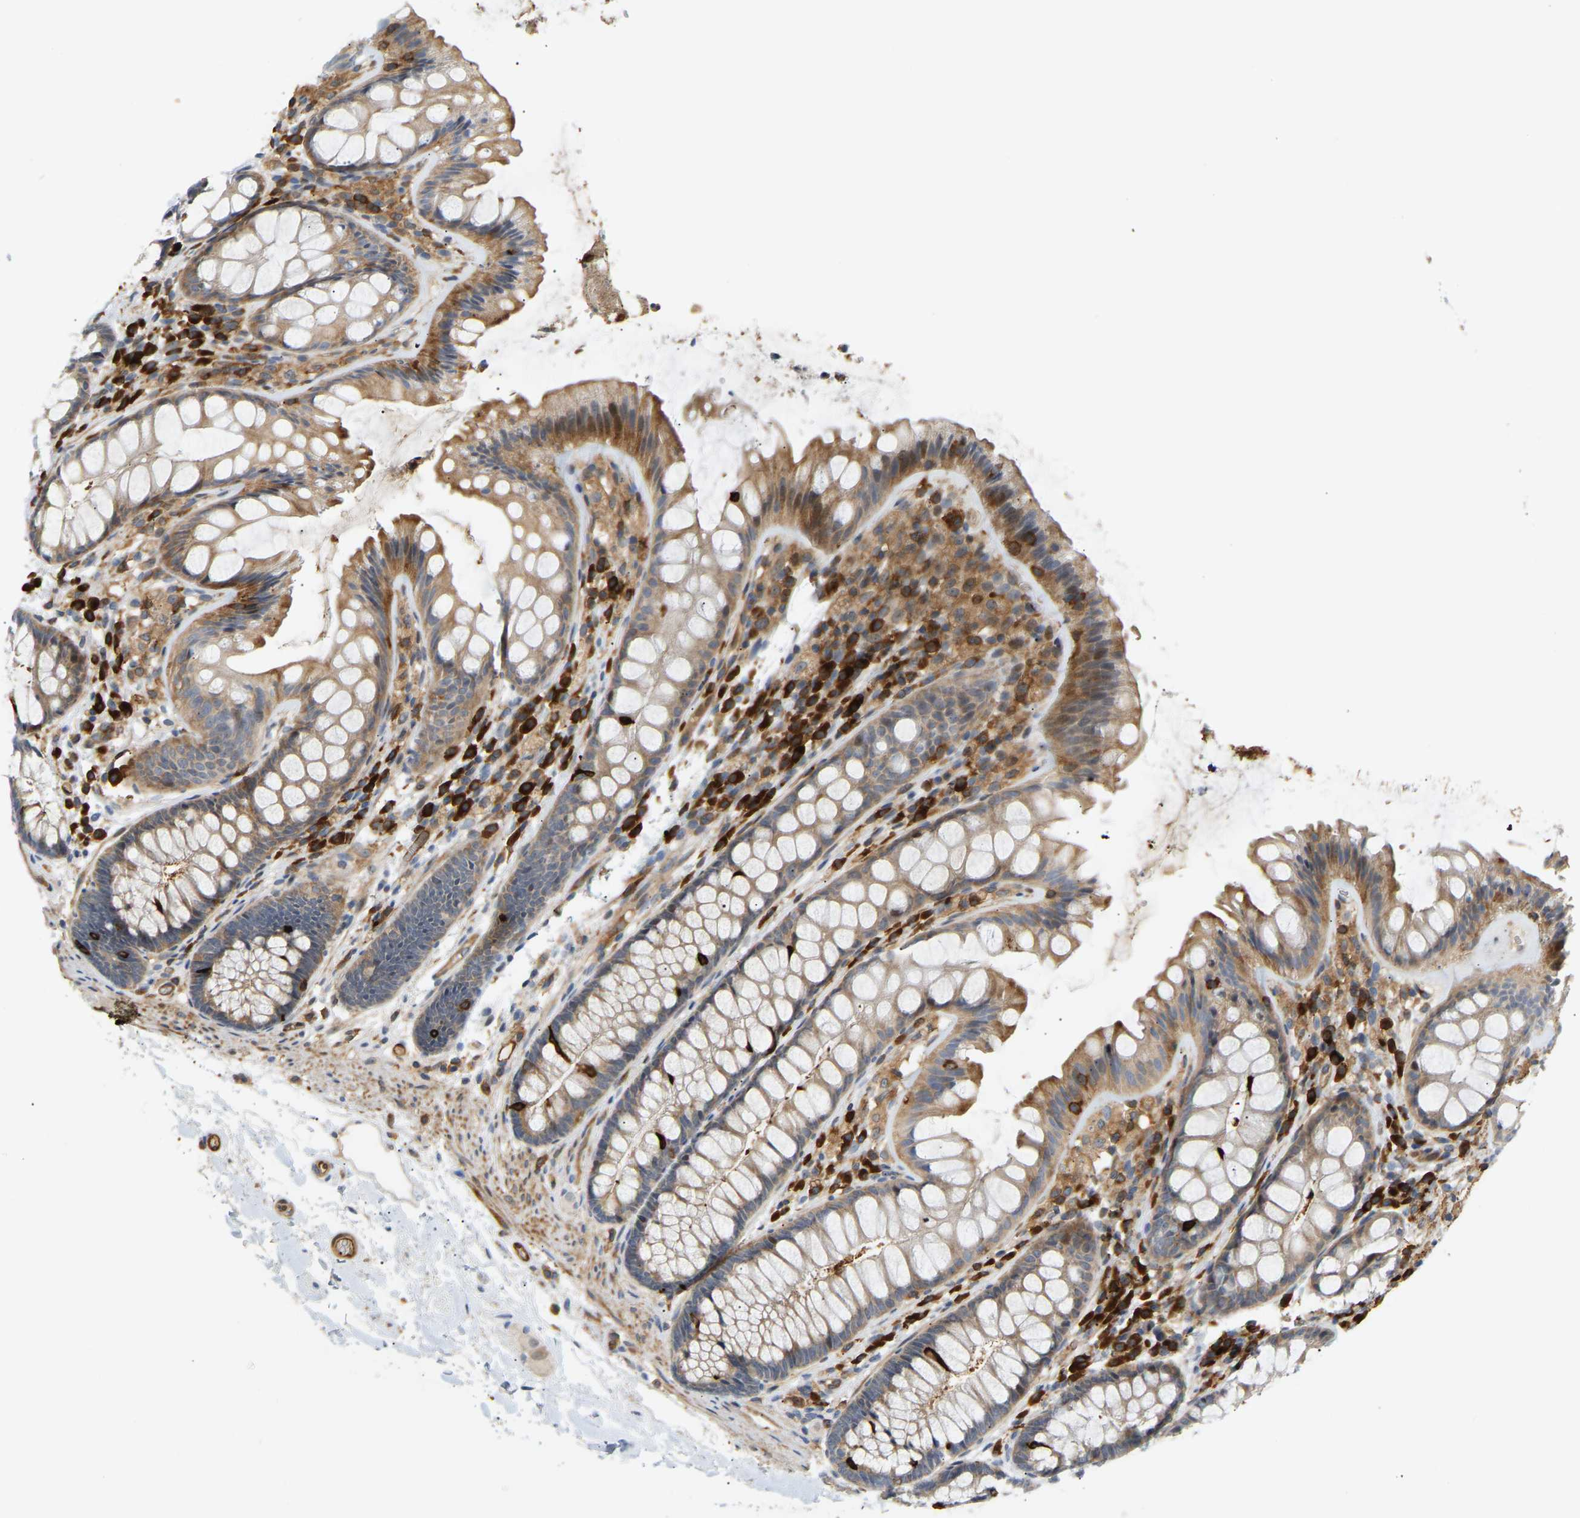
{"staining": {"intensity": "strong", "quantity": ">75%", "location": "cytoplasmic/membranous"}, "tissue": "colon", "cell_type": "Endothelial cells", "image_type": "normal", "snomed": [{"axis": "morphology", "description": "Normal tissue, NOS"}, {"axis": "topography", "description": "Colon"}], "caption": "About >75% of endothelial cells in unremarkable colon demonstrate strong cytoplasmic/membranous protein expression as visualized by brown immunohistochemical staining.", "gene": "PLCG2", "patient": {"sex": "female", "age": 56}}